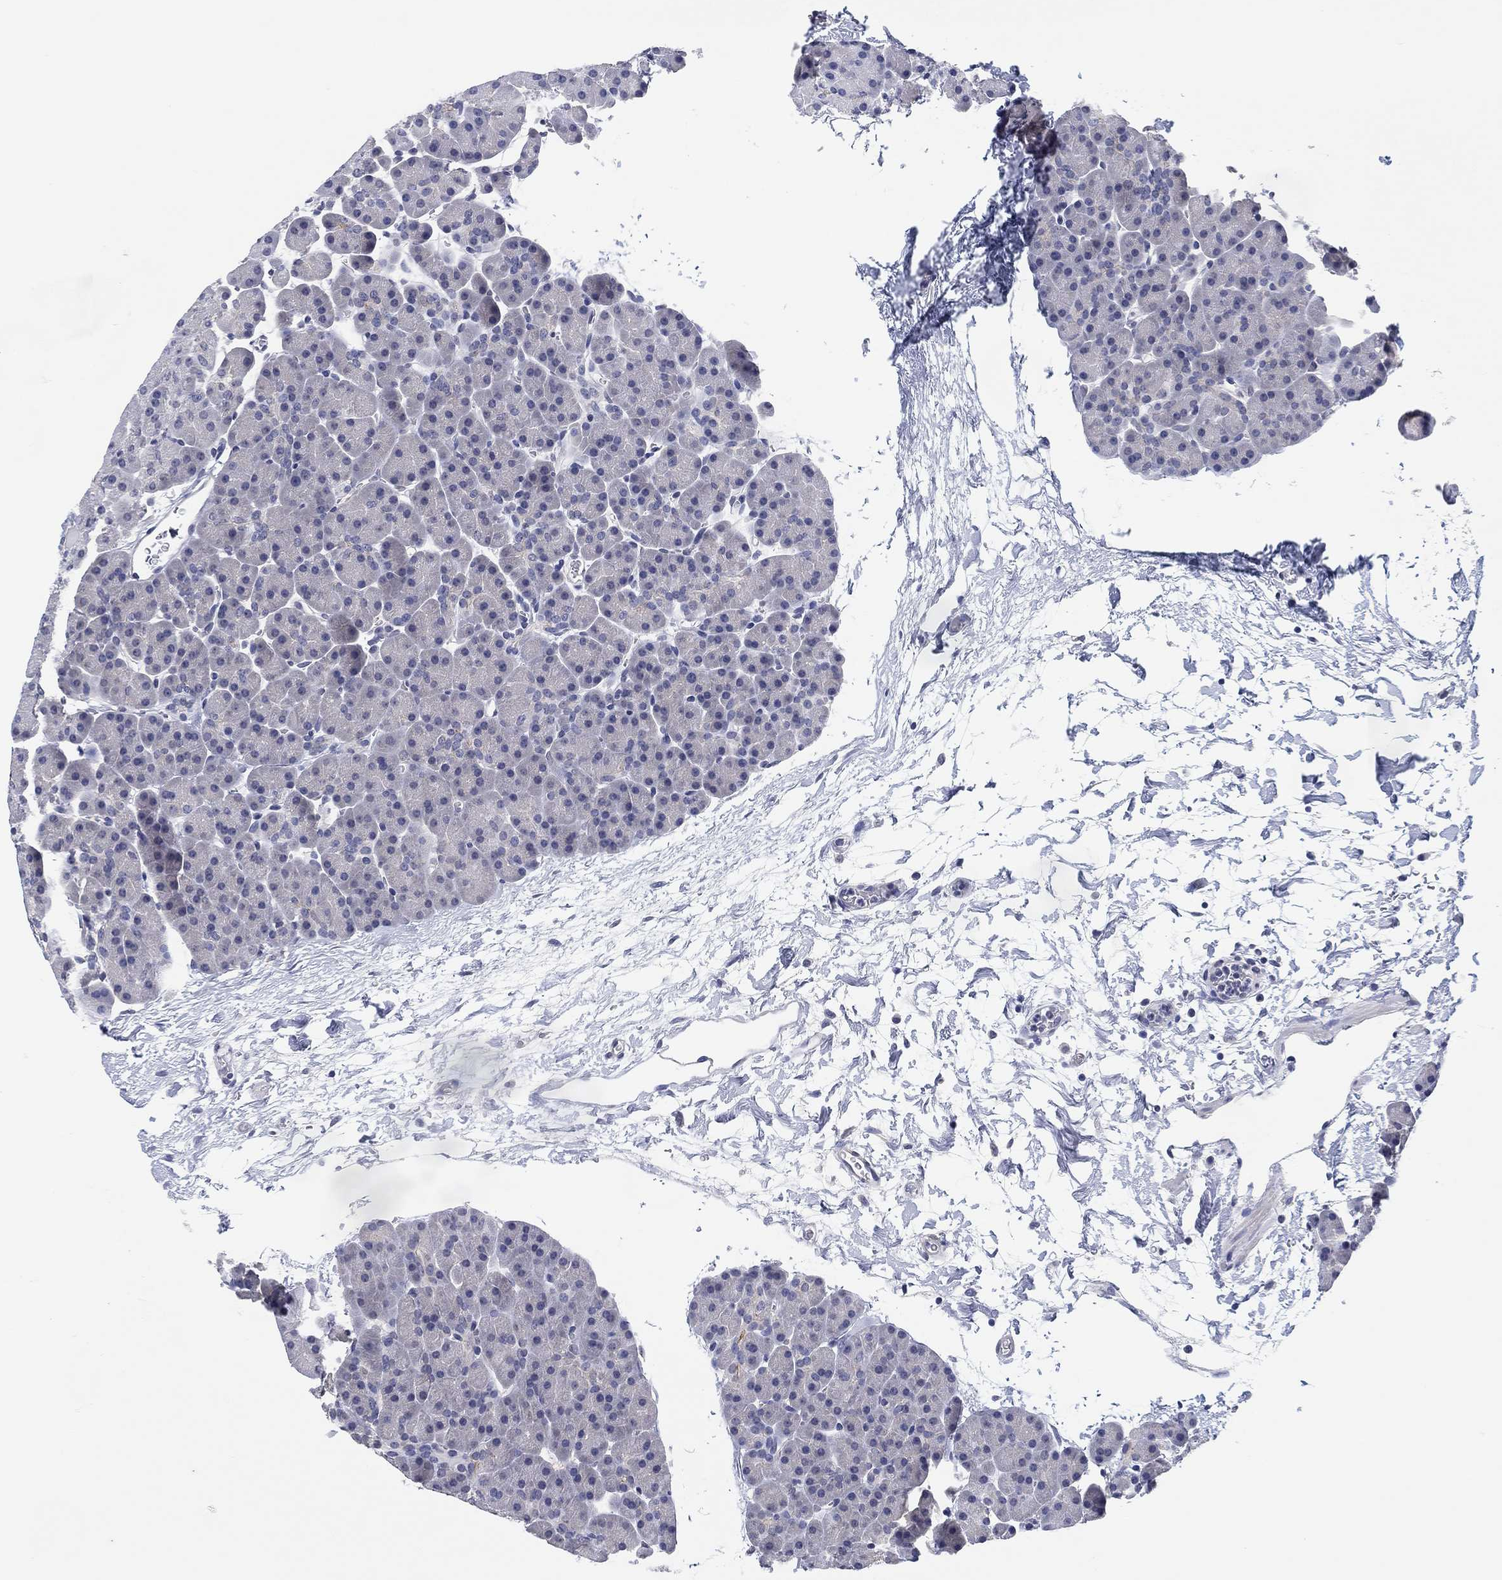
{"staining": {"intensity": "negative", "quantity": "none", "location": "none"}, "tissue": "pancreas", "cell_type": "Exocrine glandular cells", "image_type": "normal", "snomed": [{"axis": "morphology", "description": "Normal tissue, NOS"}, {"axis": "topography", "description": "Pancreas"}], "caption": "DAB (3,3'-diaminobenzidine) immunohistochemical staining of unremarkable pancreas shows no significant expression in exocrine glandular cells.", "gene": "OTUB2", "patient": {"sex": "female", "age": 44}}